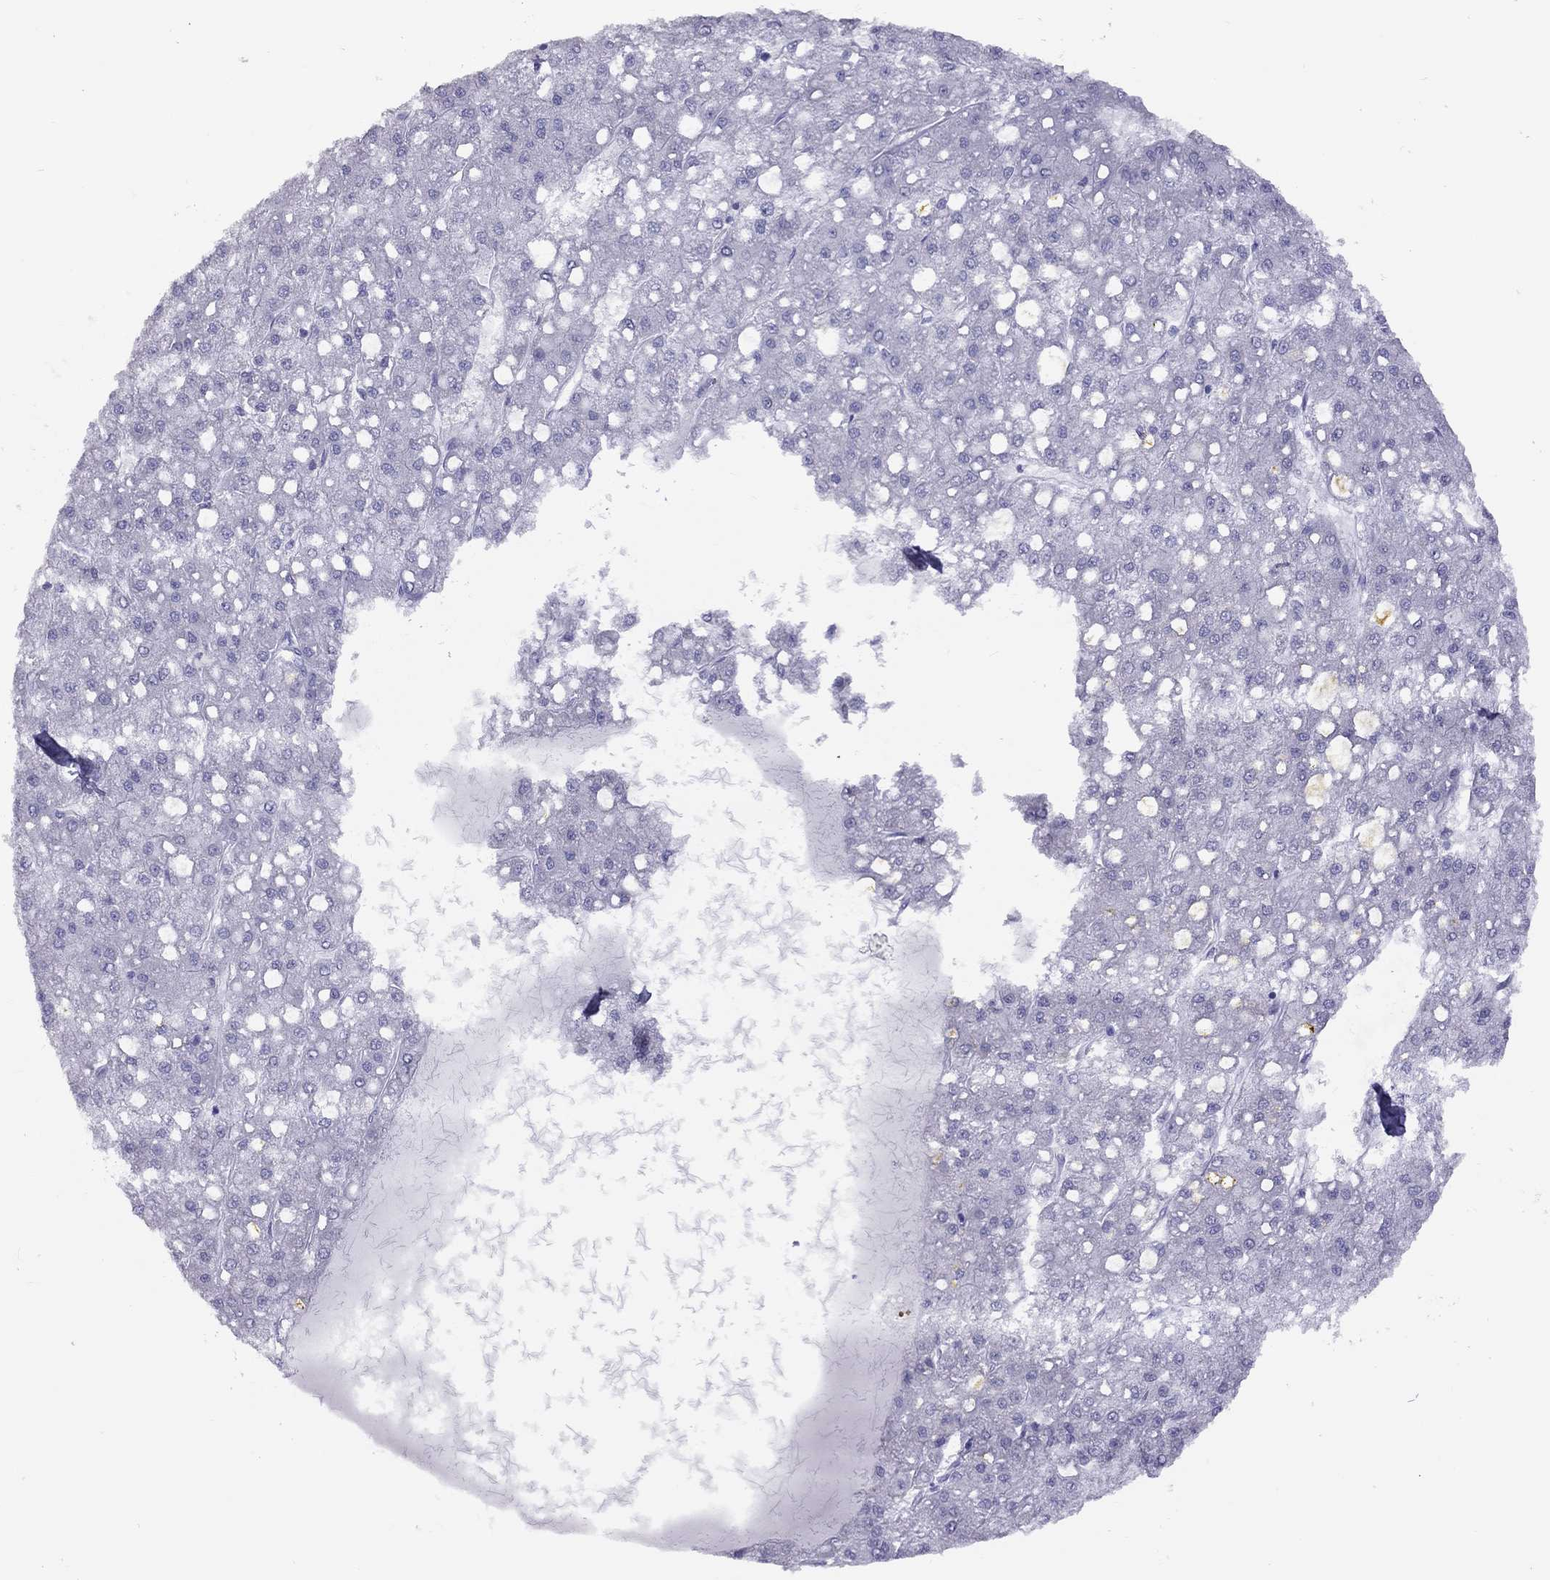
{"staining": {"intensity": "negative", "quantity": "none", "location": "none"}, "tissue": "liver cancer", "cell_type": "Tumor cells", "image_type": "cancer", "snomed": [{"axis": "morphology", "description": "Carcinoma, Hepatocellular, NOS"}, {"axis": "topography", "description": "Liver"}], "caption": "Immunohistochemical staining of liver hepatocellular carcinoma demonstrates no significant expression in tumor cells. (Stains: DAB immunohistochemistry with hematoxylin counter stain, Microscopy: brightfield microscopy at high magnification).", "gene": "STAG3", "patient": {"sex": "male", "age": 67}}